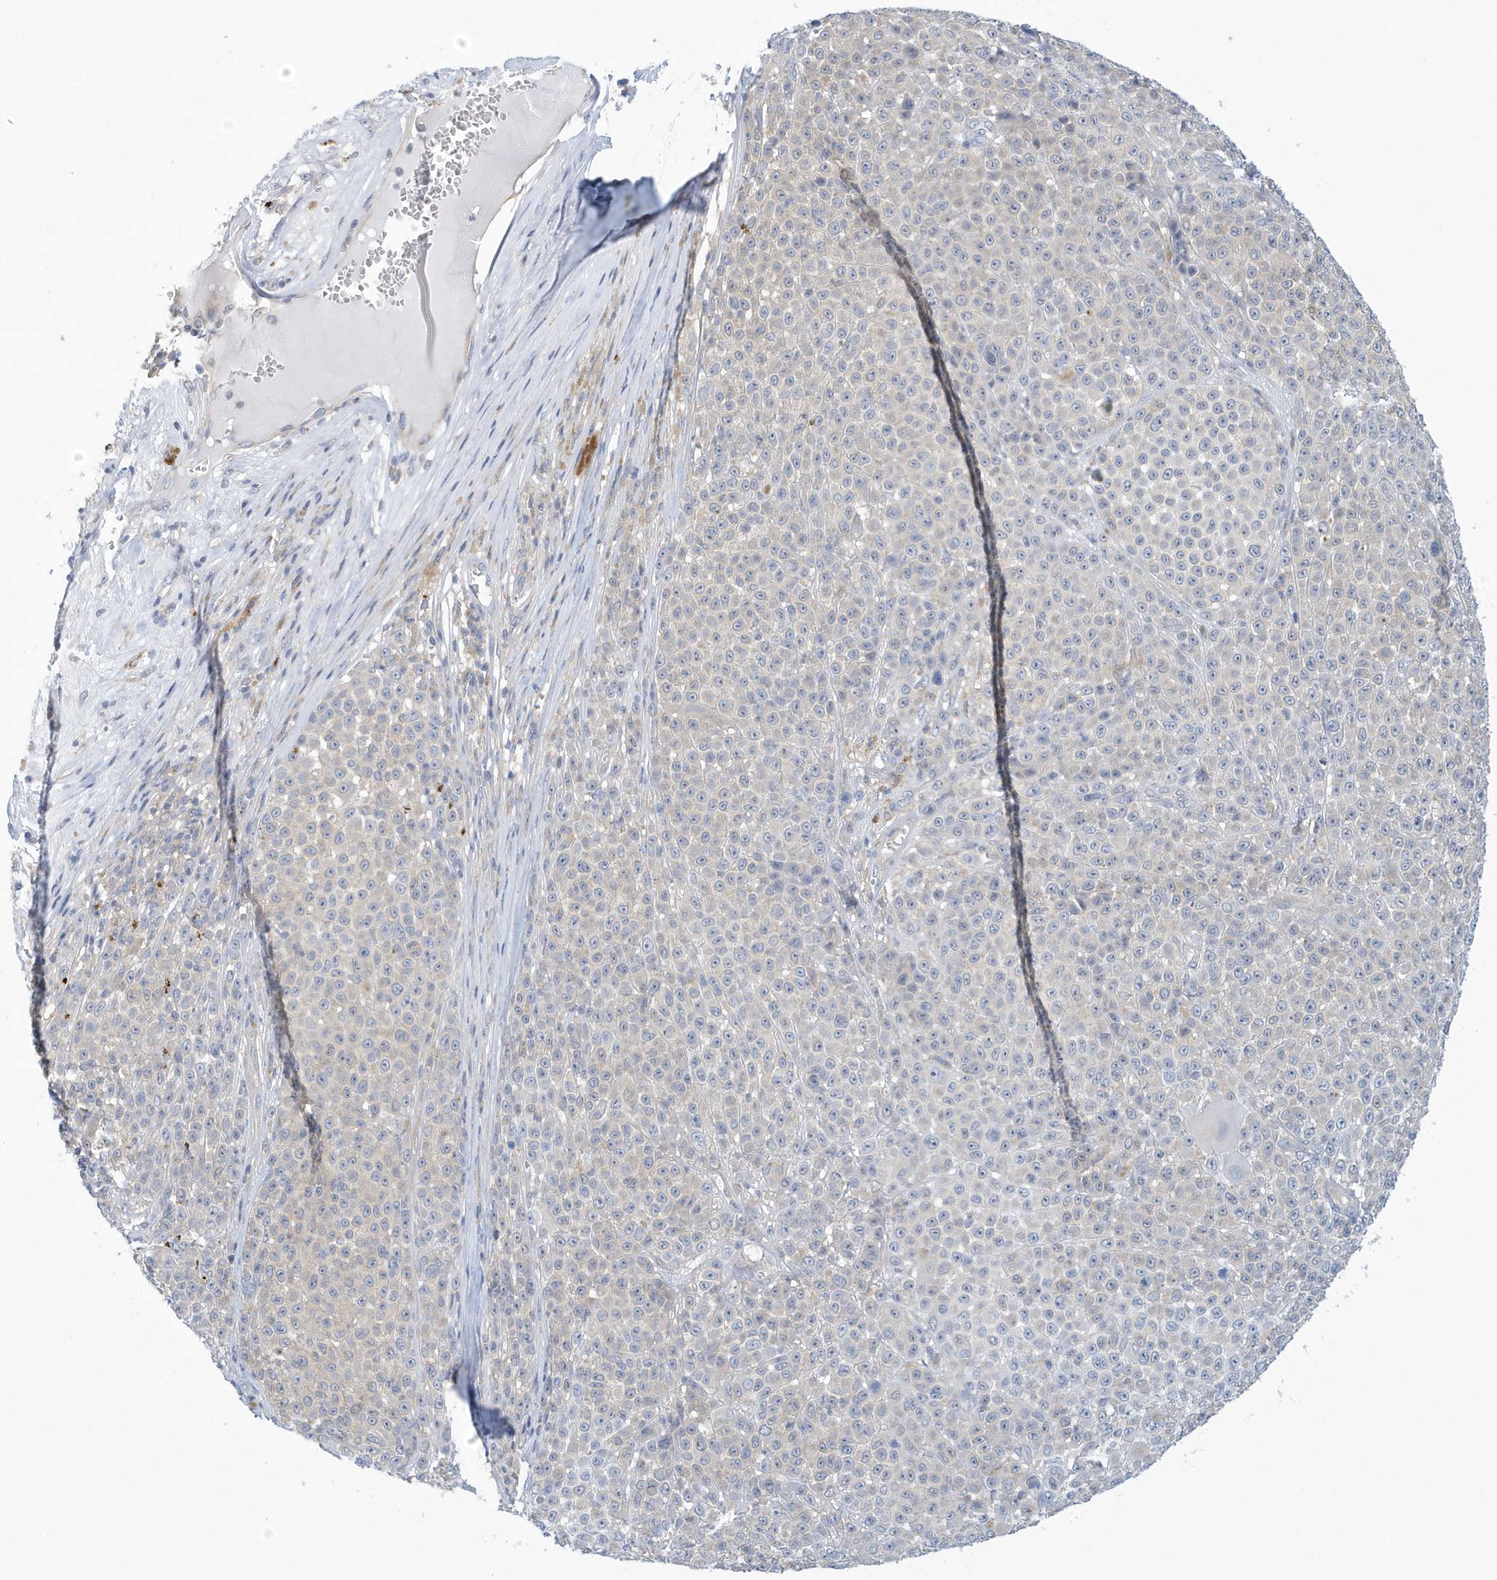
{"staining": {"intensity": "negative", "quantity": "none", "location": "none"}, "tissue": "melanoma", "cell_type": "Tumor cells", "image_type": "cancer", "snomed": [{"axis": "morphology", "description": "Malignant melanoma, NOS"}, {"axis": "topography", "description": "Skin"}], "caption": "An IHC image of malignant melanoma is shown. There is no staining in tumor cells of malignant melanoma. The staining was performed using DAB to visualize the protein expression in brown, while the nuclei were stained in blue with hematoxylin (Magnification: 20x).", "gene": "VTA1", "patient": {"sex": "female", "age": 94}}